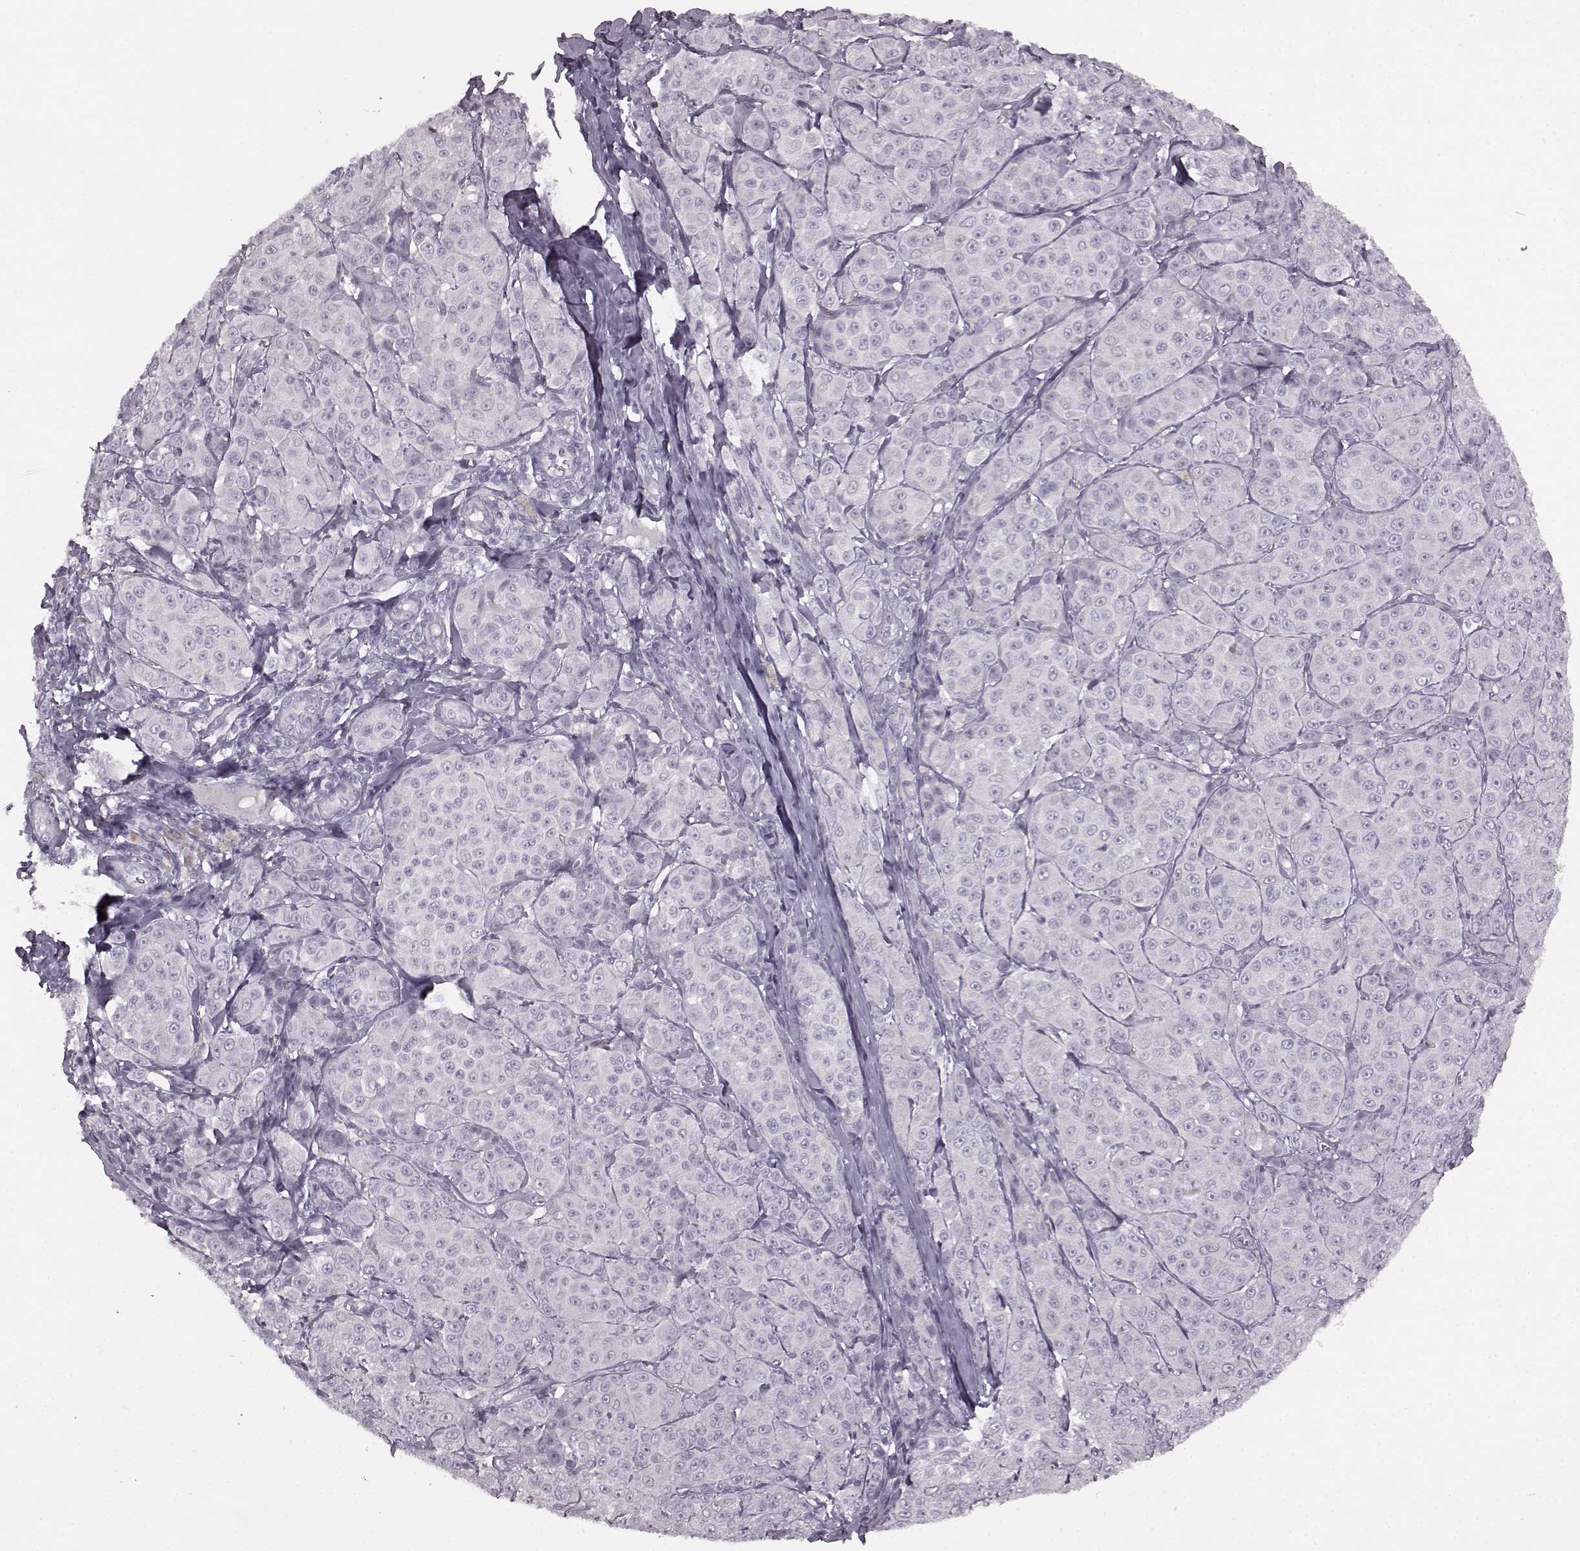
{"staining": {"intensity": "negative", "quantity": "none", "location": "none"}, "tissue": "melanoma", "cell_type": "Tumor cells", "image_type": "cancer", "snomed": [{"axis": "morphology", "description": "Malignant melanoma, NOS"}, {"axis": "topography", "description": "Skin"}], "caption": "Human melanoma stained for a protein using IHC reveals no staining in tumor cells.", "gene": "SEMG2", "patient": {"sex": "male", "age": 89}}